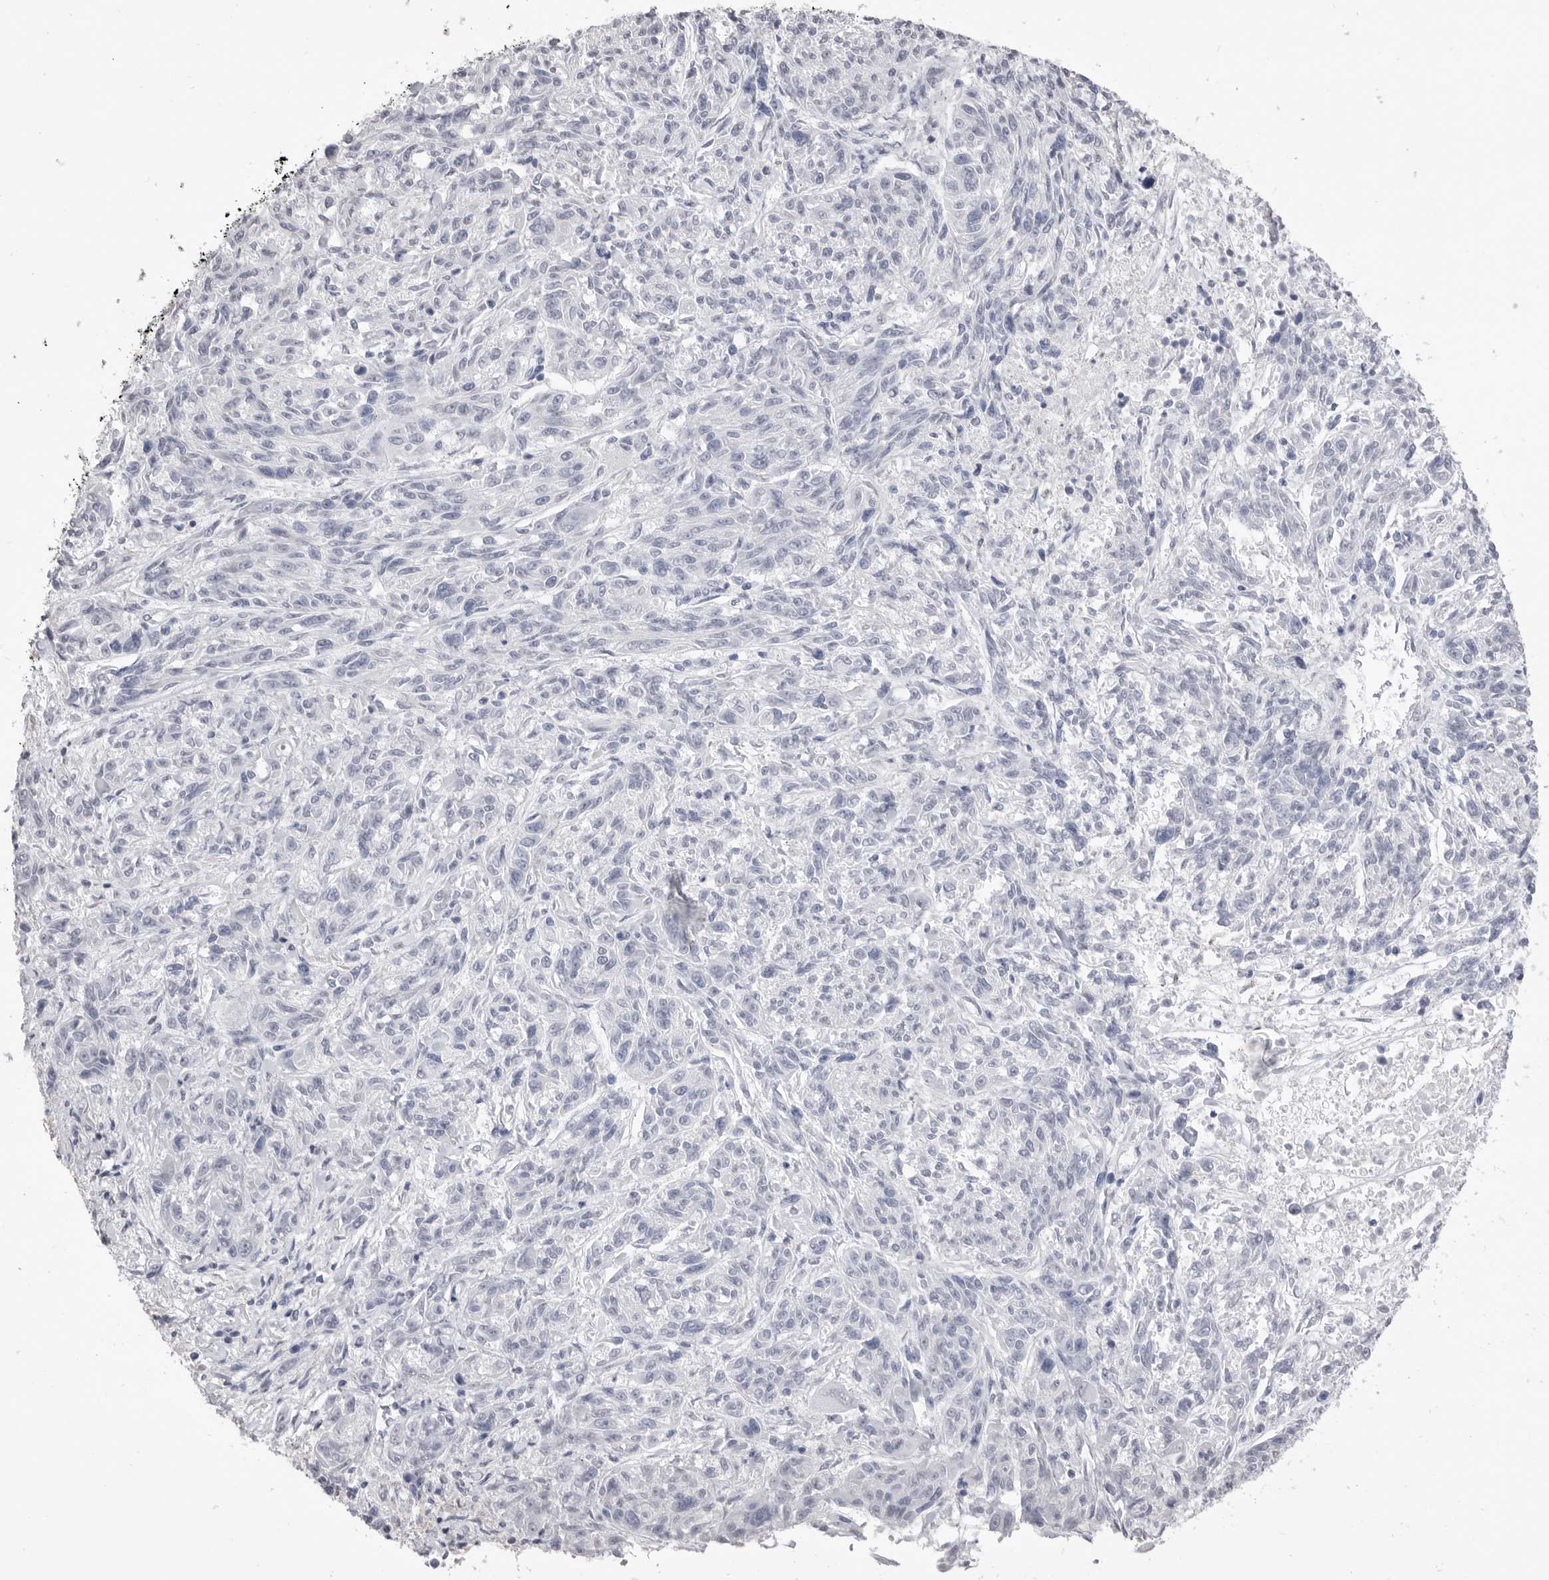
{"staining": {"intensity": "negative", "quantity": "none", "location": "none"}, "tissue": "melanoma", "cell_type": "Tumor cells", "image_type": "cancer", "snomed": [{"axis": "morphology", "description": "Malignant melanoma, NOS"}, {"axis": "topography", "description": "Skin"}], "caption": "A photomicrograph of human malignant melanoma is negative for staining in tumor cells.", "gene": "ICAM5", "patient": {"sex": "male", "age": 53}}